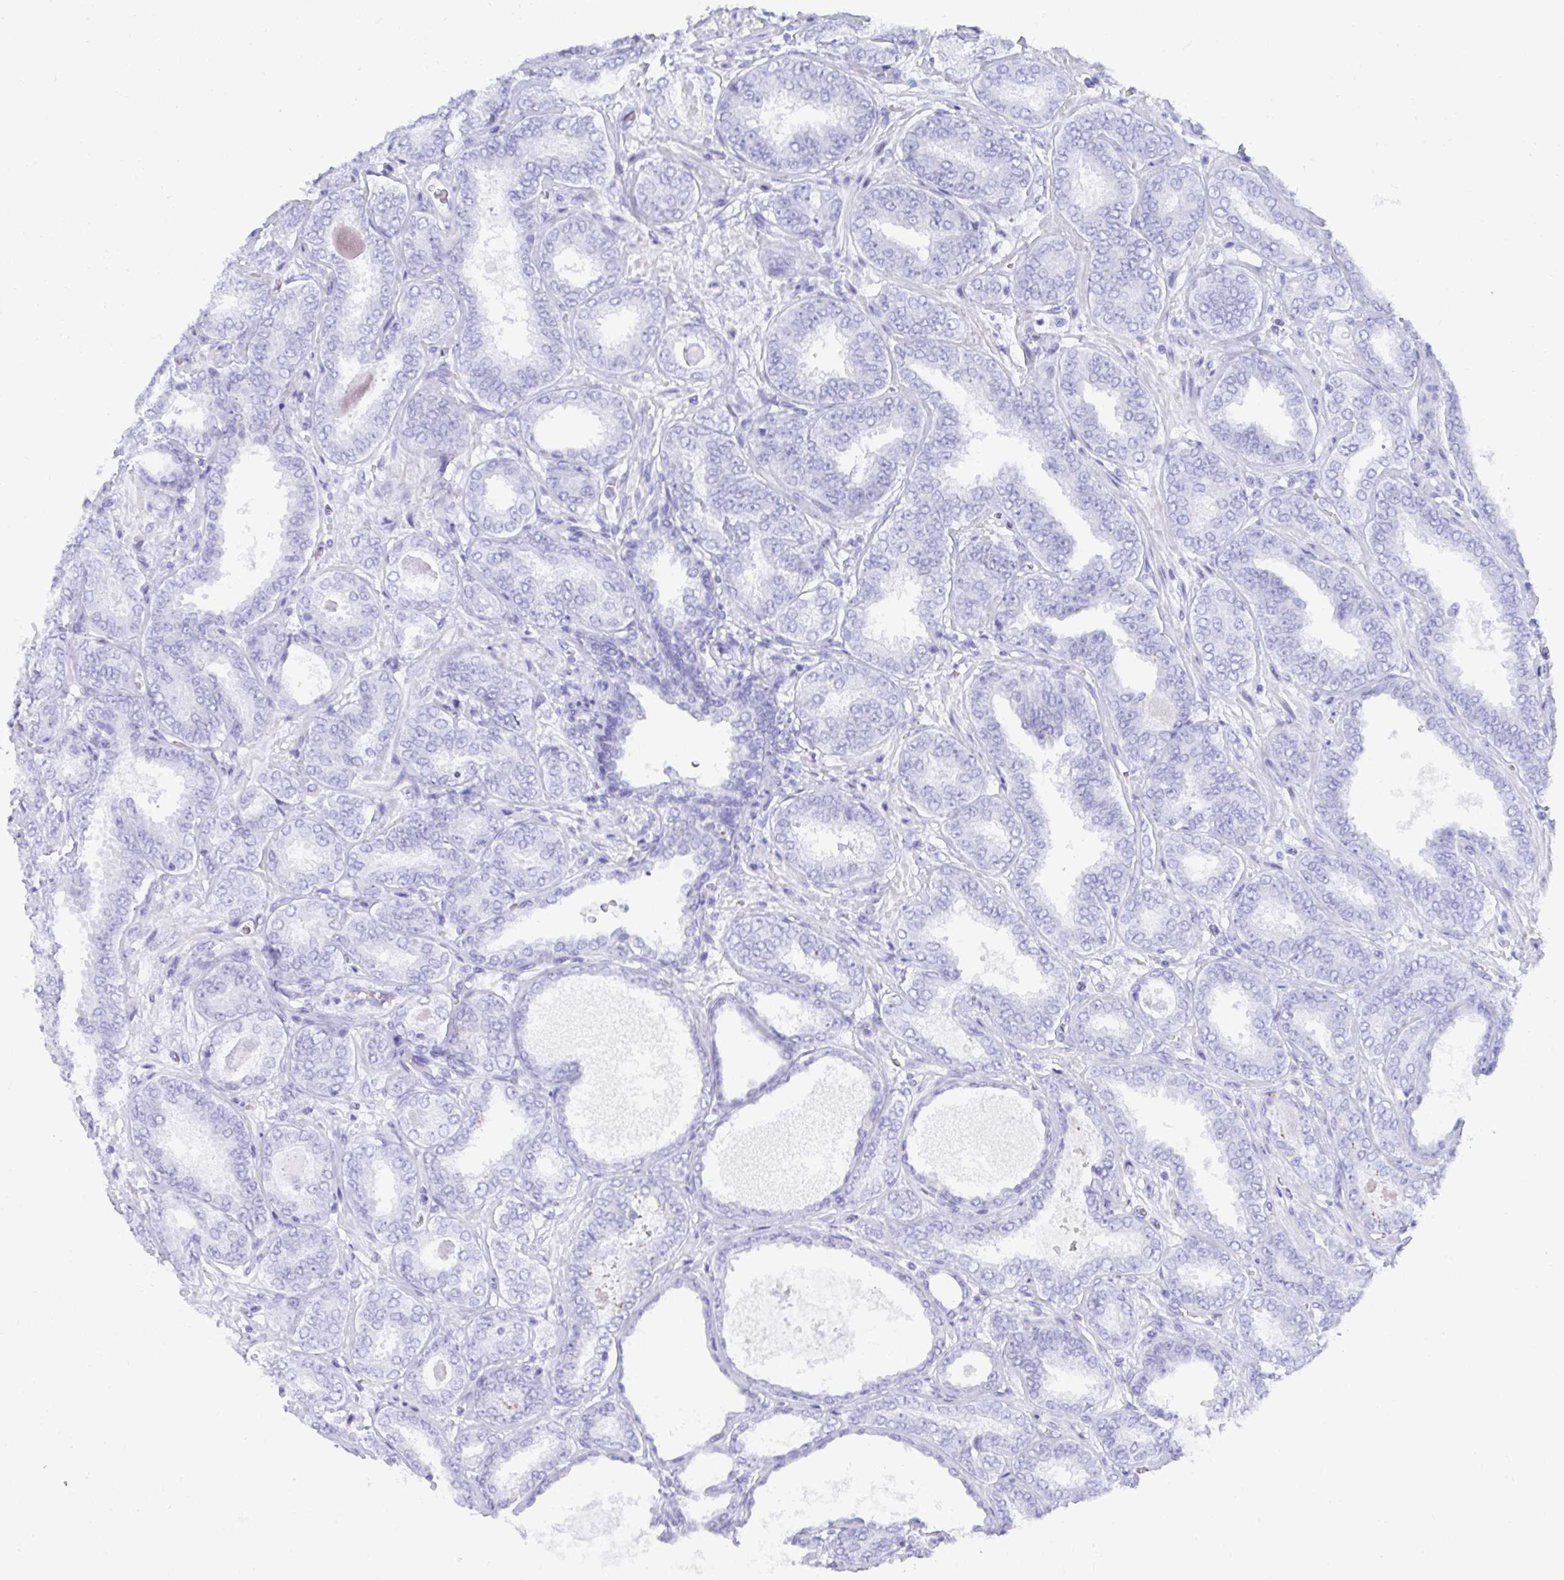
{"staining": {"intensity": "negative", "quantity": "none", "location": "none"}, "tissue": "prostate cancer", "cell_type": "Tumor cells", "image_type": "cancer", "snomed": [{"axis": "morphology", "description": "Adenocarcinoma, High grade"}, {"axis": "topography", "description": "Prostate"}], "caption": "Prostate cancer (high-grade adenocarcinoma) was stained to show a protein in brown. There is no significant positivity in tumor cells.", "gene": "MROH2B", "patient": {"sex": "male", "age": 72}}